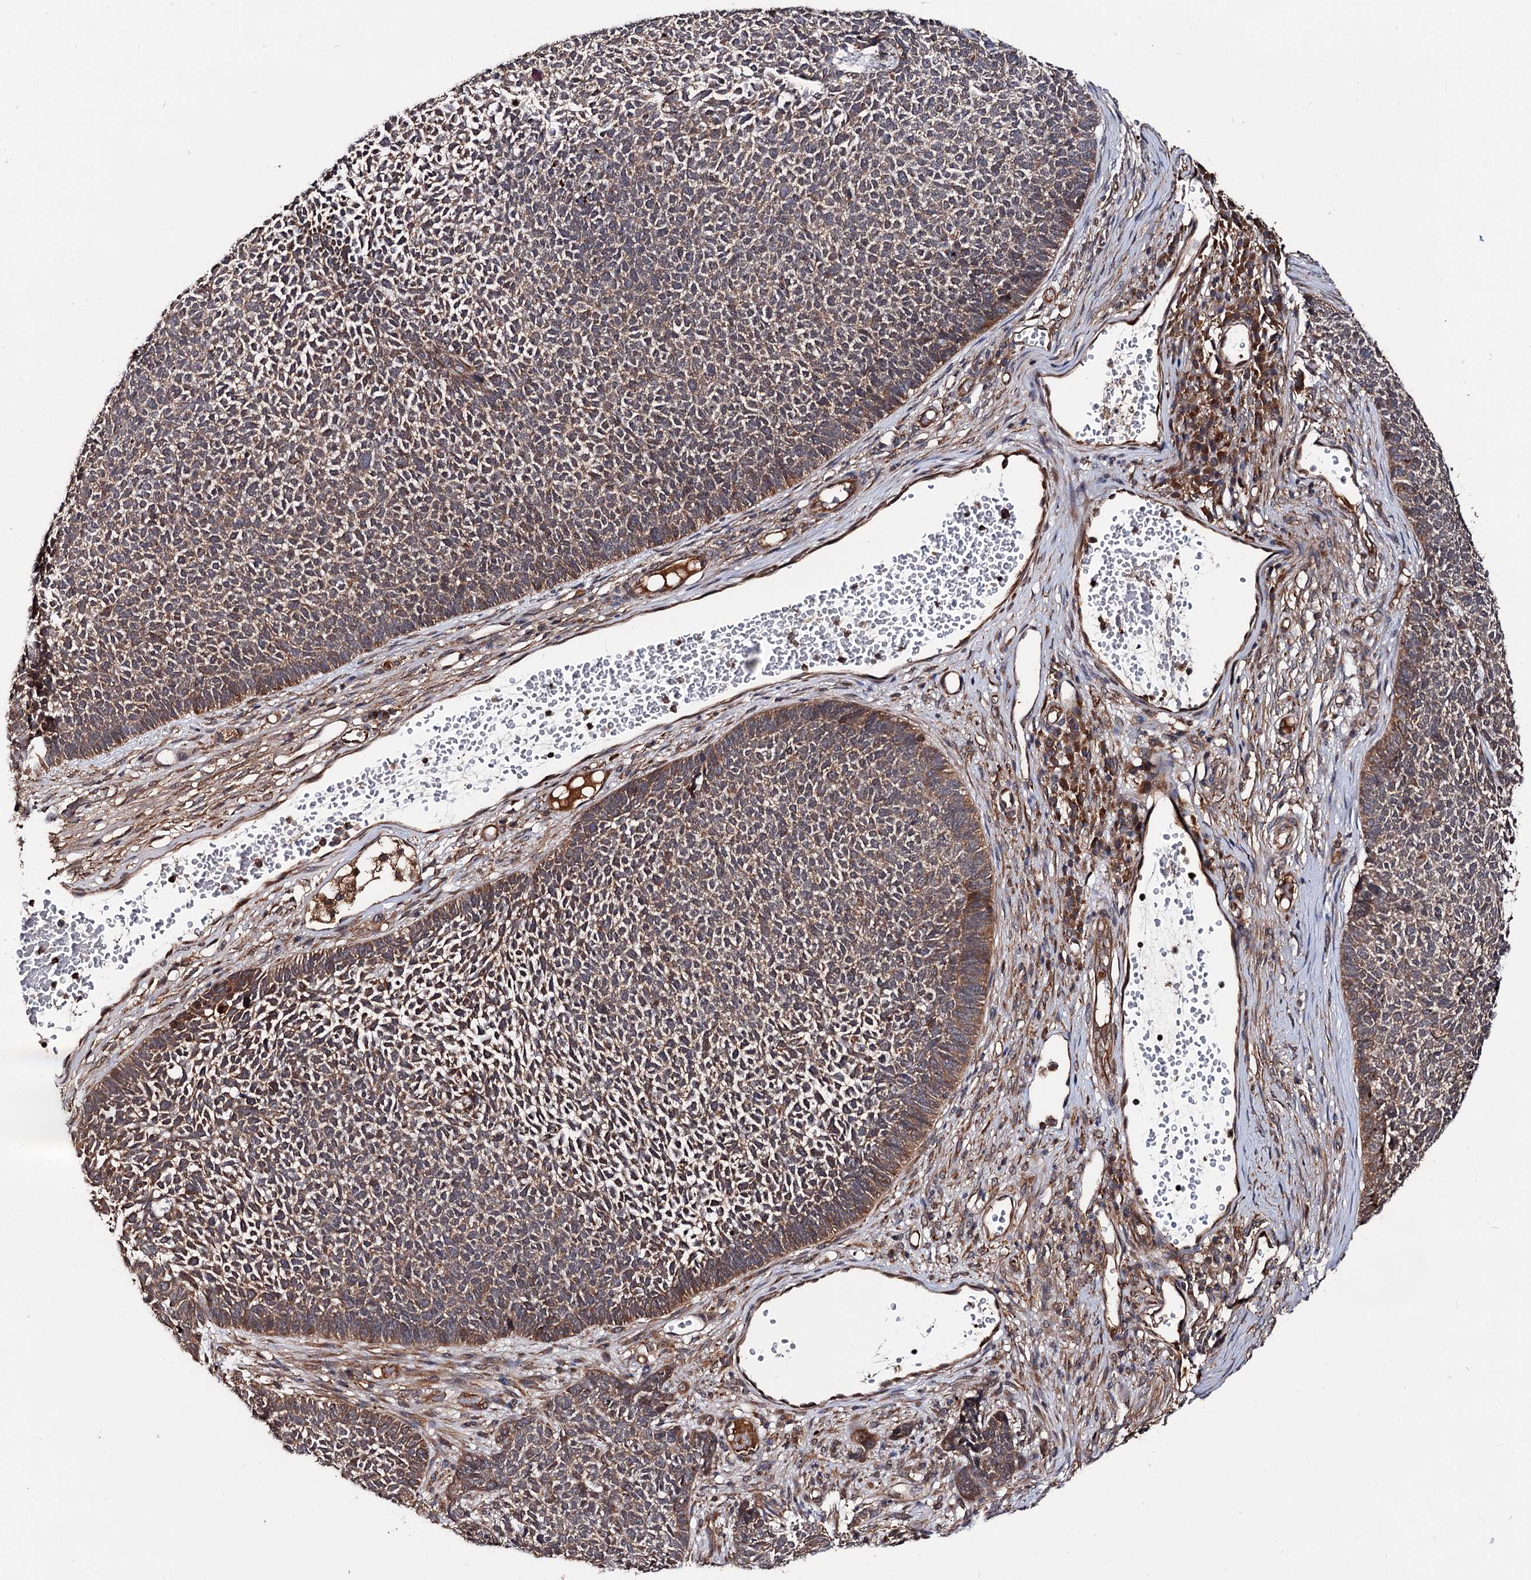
{"staining": {"intensity": "moderate", "quantity": ">75%", "location": "cytoplasmic/membranous"}, "tissue": "skin cancer", "cell_type": "Tumor cells", "image_type": "cancer", "snomed": [{"axis": "morphology", "description": "Basal cell carcinoma"}, {"axis": "topography", "description": "Skin"}], "caption": "Human skin cancer (basal cell carcinoma) stained with a brown dye exhibits moderate cytoplasmic/membranous positive expression in about >75% of tumor cells.", "gene": "TEX9", "patient": {"sex": "female", "age": 84}}